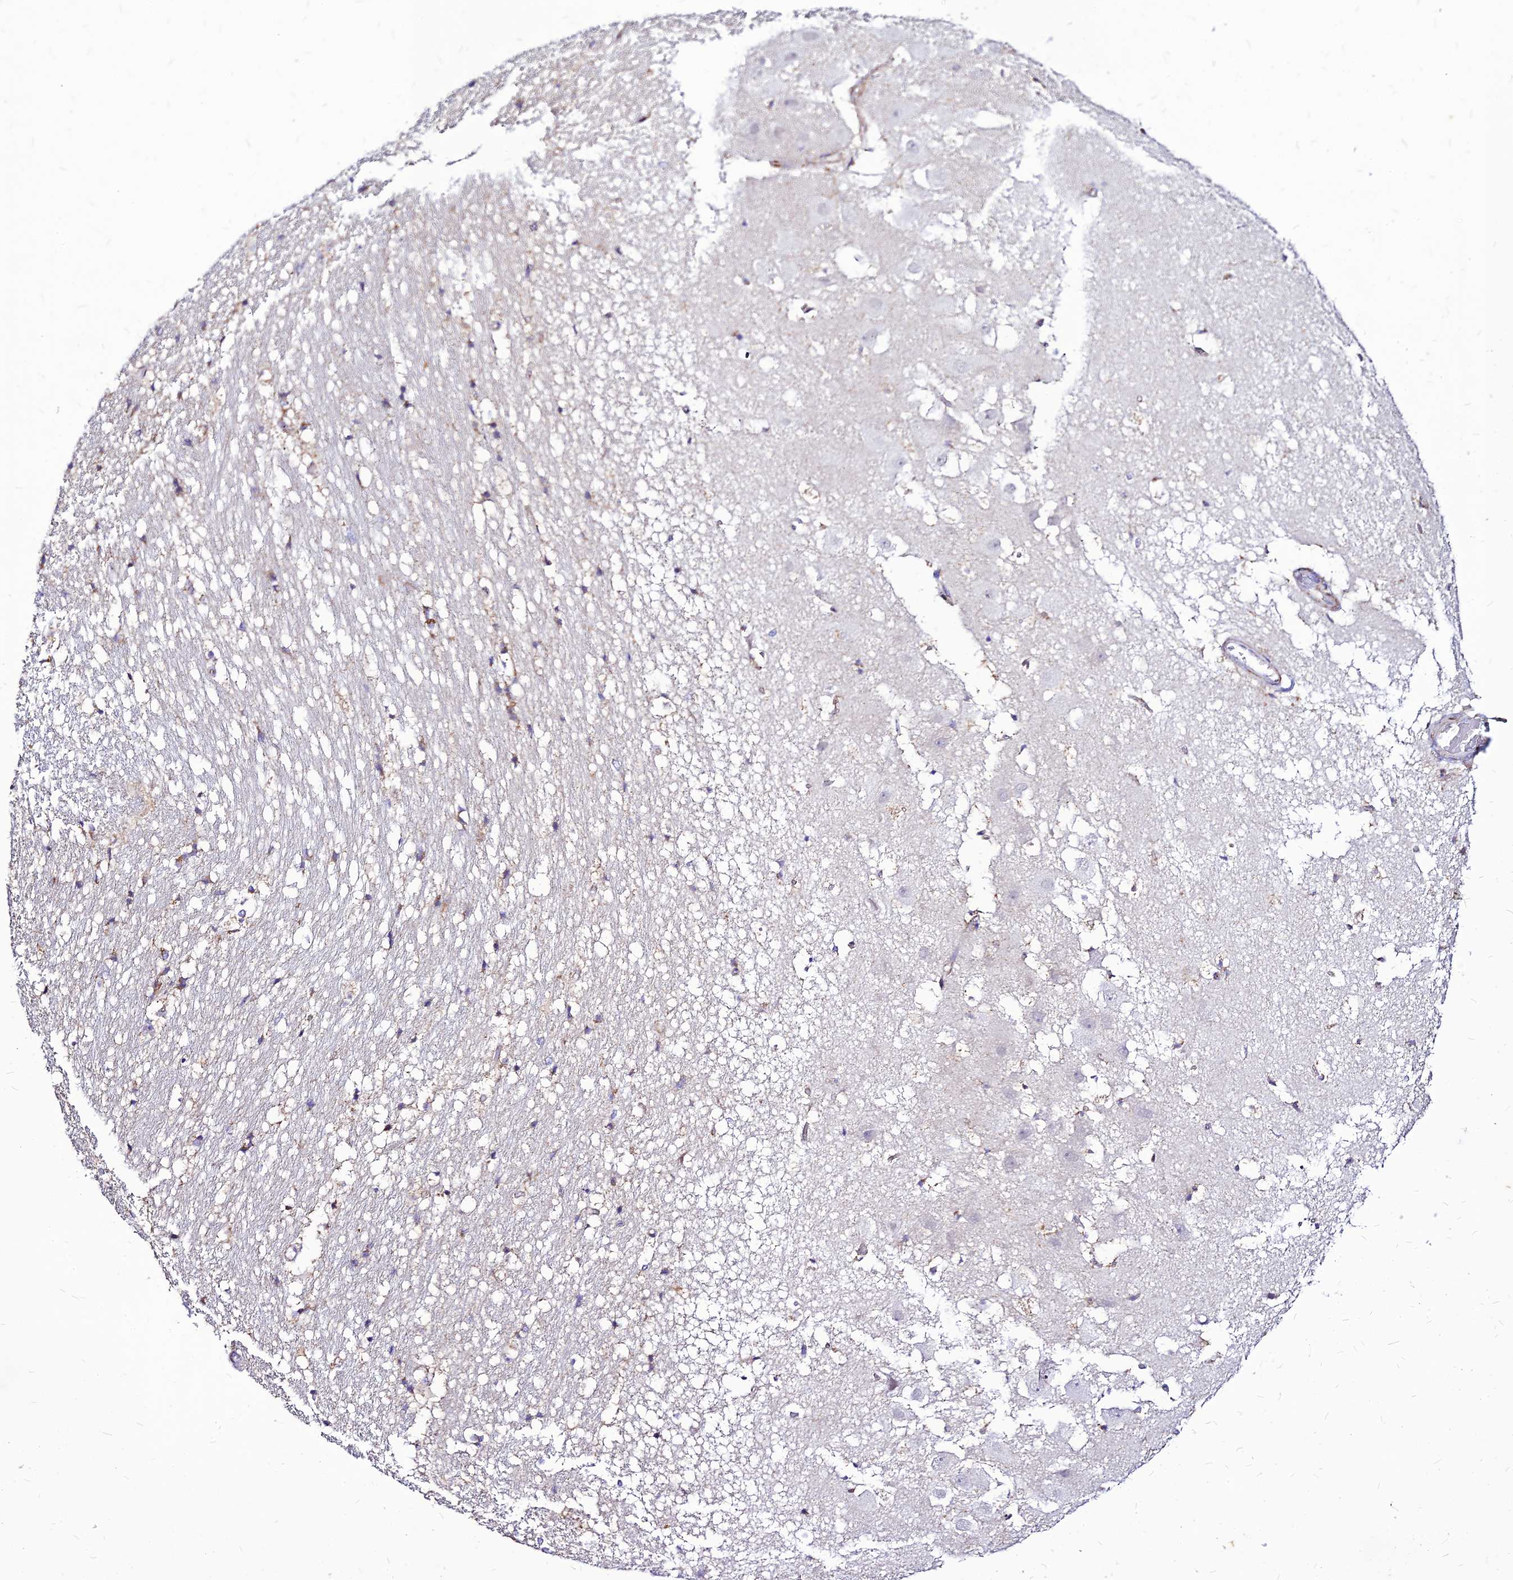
{"staining": {"intensity": "weak", "quantity": "<25%", "location": "cytoplasmic/membranous"}, "tissue": "hippocampus", "cell_type": "Glial cells", "image_type": "normal", "snomed": [{"axis": "morphology", "description": "Normal tissue, NOS"}, {"axis": "topography", "description": "Hippocampus"}], "caption": "Hippocampus stained for a protein using immunohistochemistry (IHC) demonstrates no staining glial cells.", "gene": "ECI1", "patient": {"sex": "female", "age": 52}}